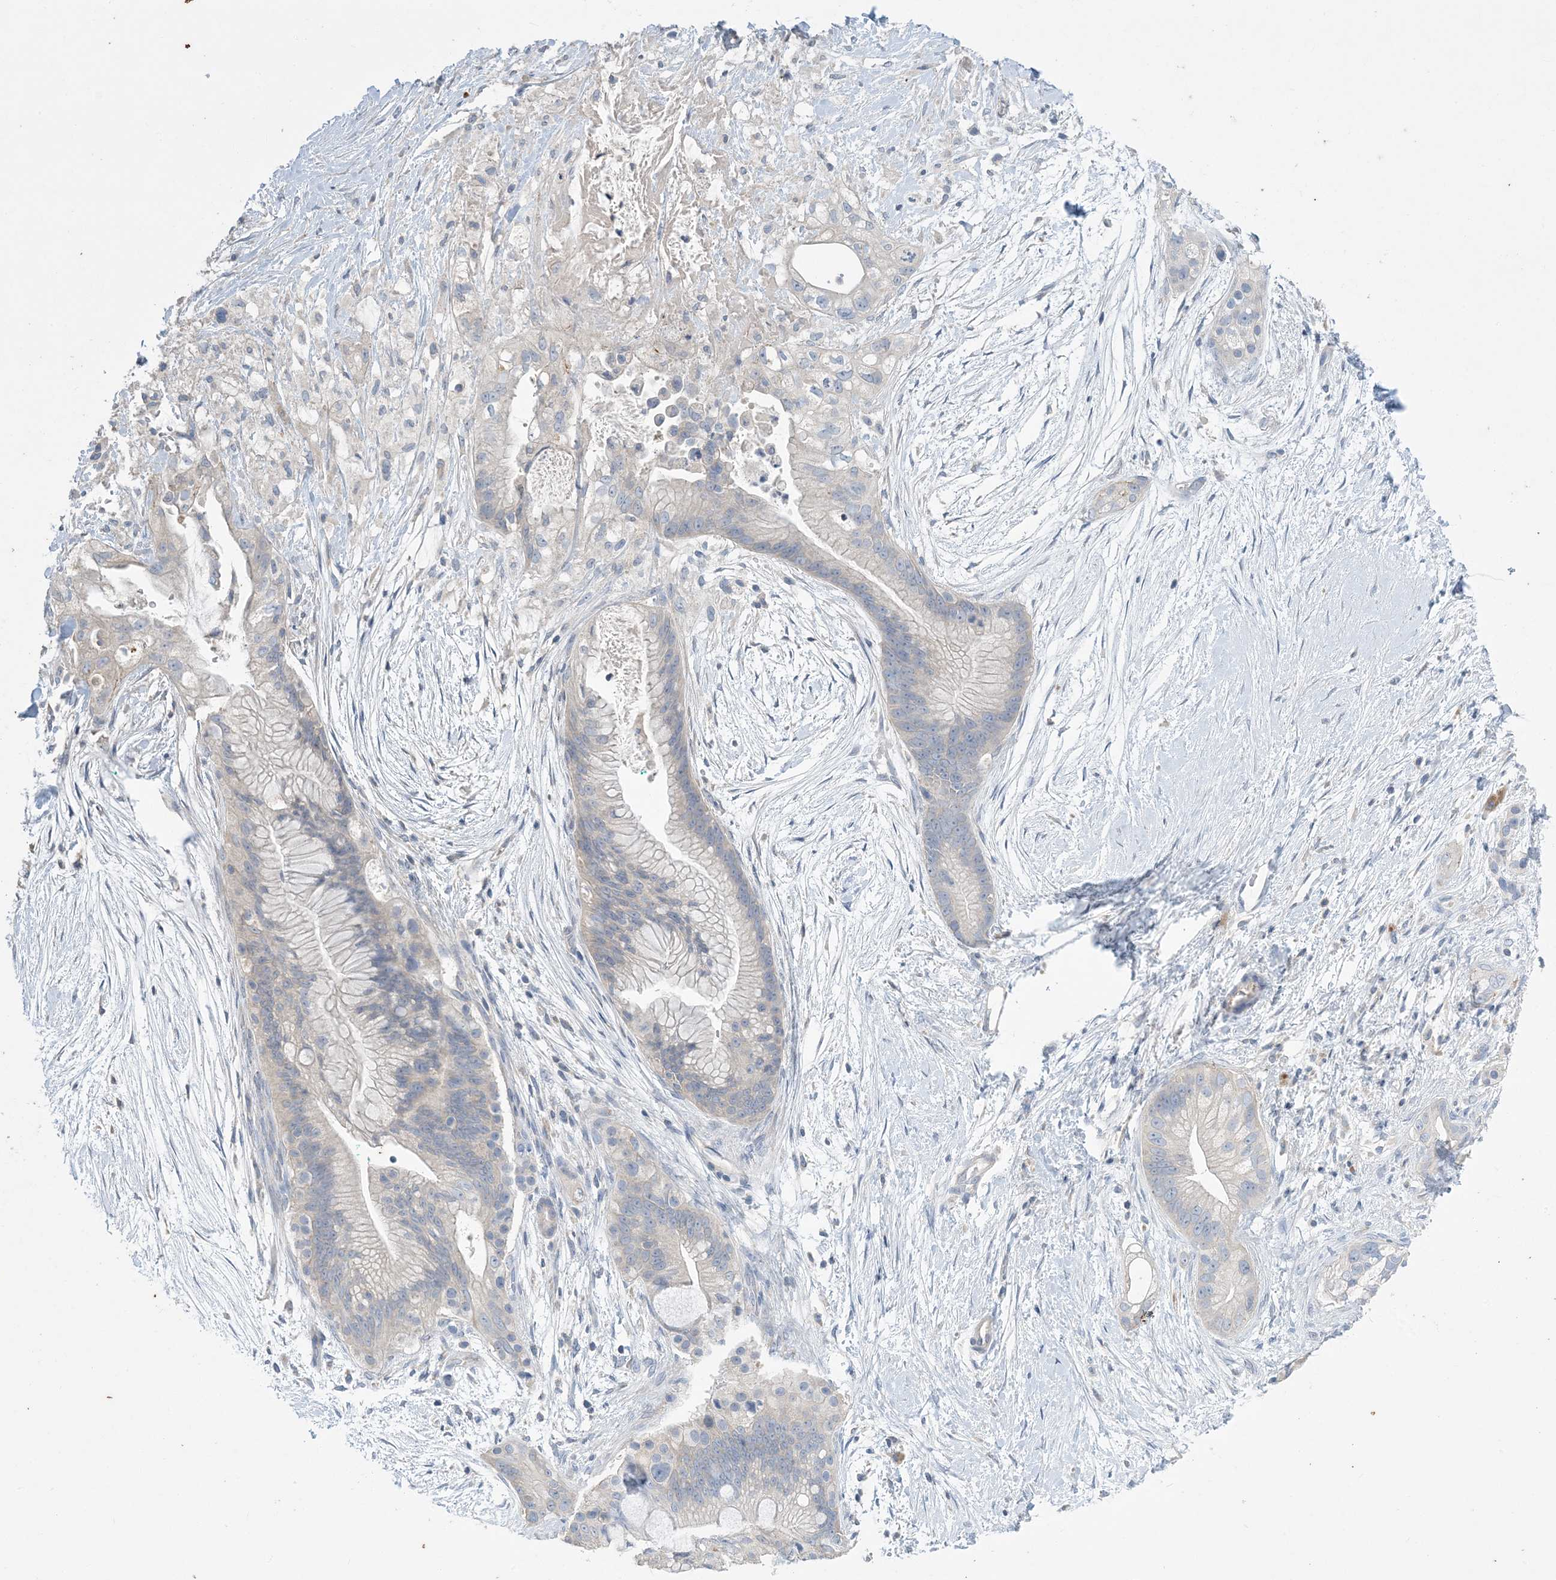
{"staining": {"intensity": "negative", "quantity": "none", "location": "none"}, "tissue": "pancreatic cancer", "cell_type": "Tumor cells", "image_type": "cancer", "snomed": [{"axis": "morphology", "description": "Adenocarcinoma, NOS"}, {"axis": "topography", "description": "Pancreas"}], "caption": "This is an immunohistochemistry (IHC) photomicrograph of pancreatic adenocarcinoma. There is no expression in tumor cells.", "gene": "KPRP", "patient": {"sex": "male", "age": 53}}